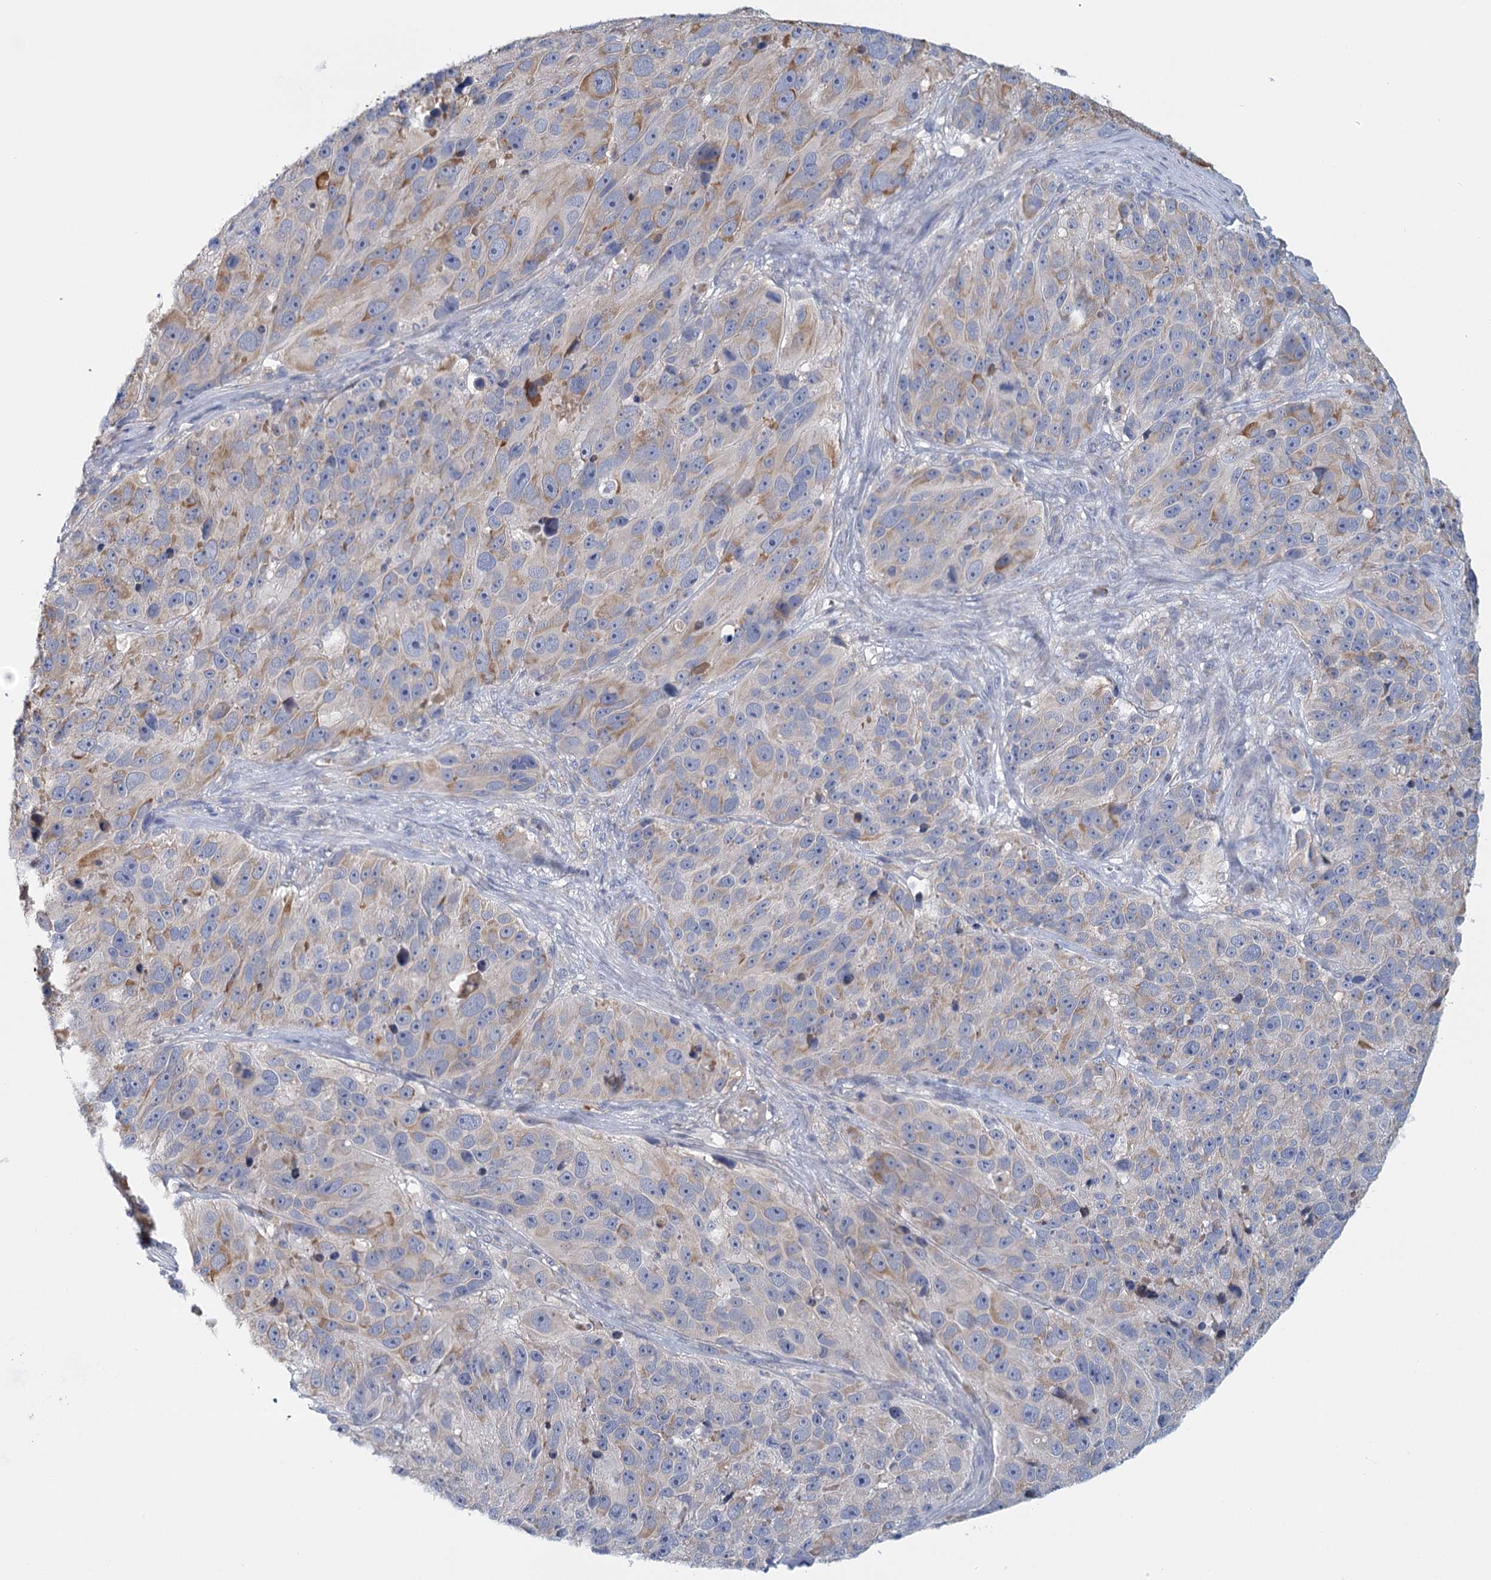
{"staining": {"intensity": "moderate", "quantity": "<25%", "location": "cytoplasmic/membranous"}, "tissue": "melanoma", "cell_type": "Tumor cells", "image_type": "cancer", "snomed": [{"axis": "morphology", "description": "Malignant melanoma, NOS"}, {"axis": "topography", "description": "Skin"}], "caption": "Melanoma was stained to show a protein in brown. There is low levels of moderate cytoplasmic/membranous staining in about <25% of tumor cells.", "gene": "ANKRD16", "patient": {"sex": "male", "age": 84}}